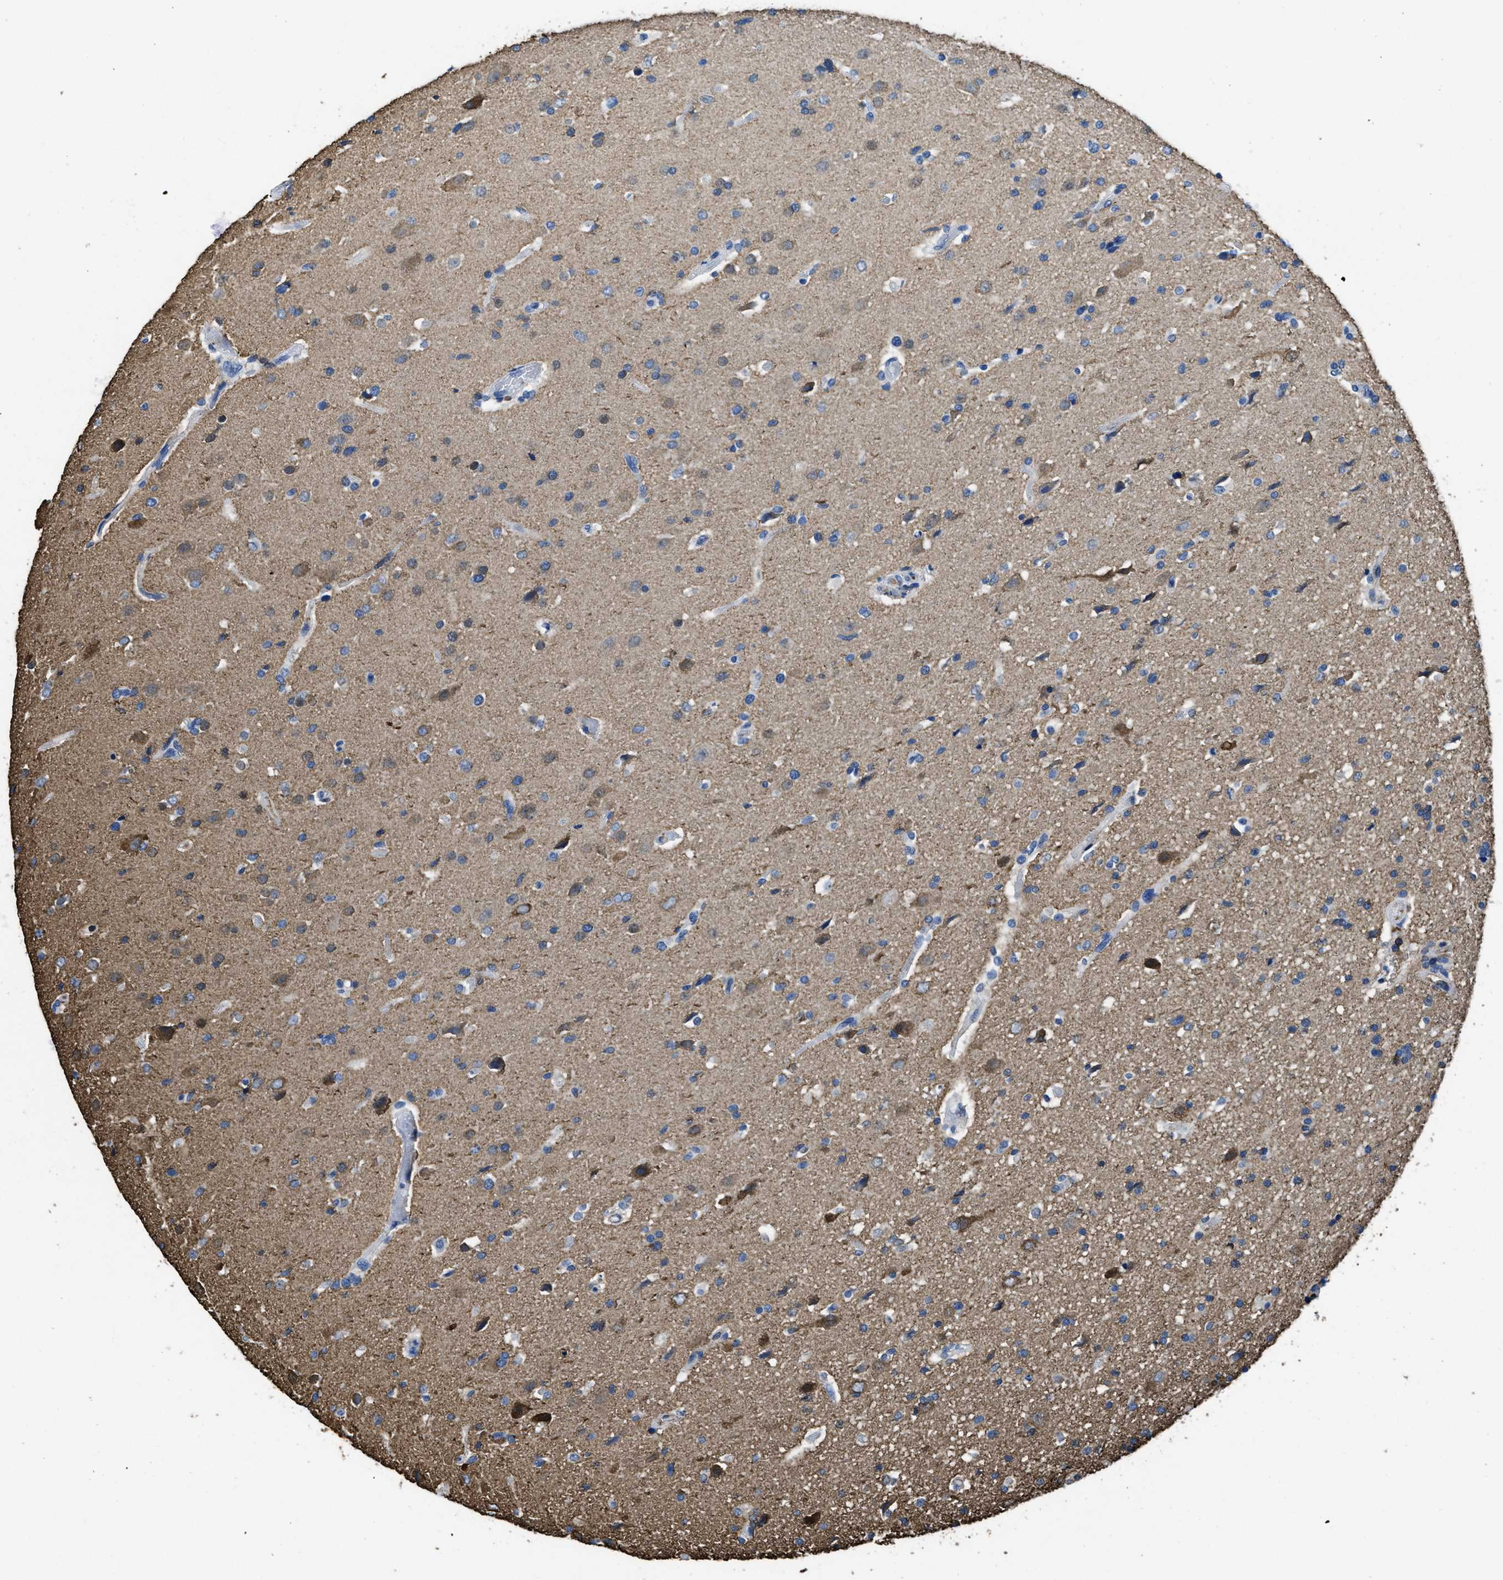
{"staining": {"intensity": "negative", "quantity": "none", "location": "none"}, "tissue": "glioma", "cell_type": "Tumor cells", "image_type": "cancer", "snomed": [{"axis": "morphology", "description": "Glioma, malignant, High grade"}, {"axis": "topography", "description": "Brain"}], "caption": "Malignant glioma (high-grade) stained for a protein using IHC shows no expression tumor cells.", "gene": "ITGA3", "patient": {"sex": "male", "age": 33}}